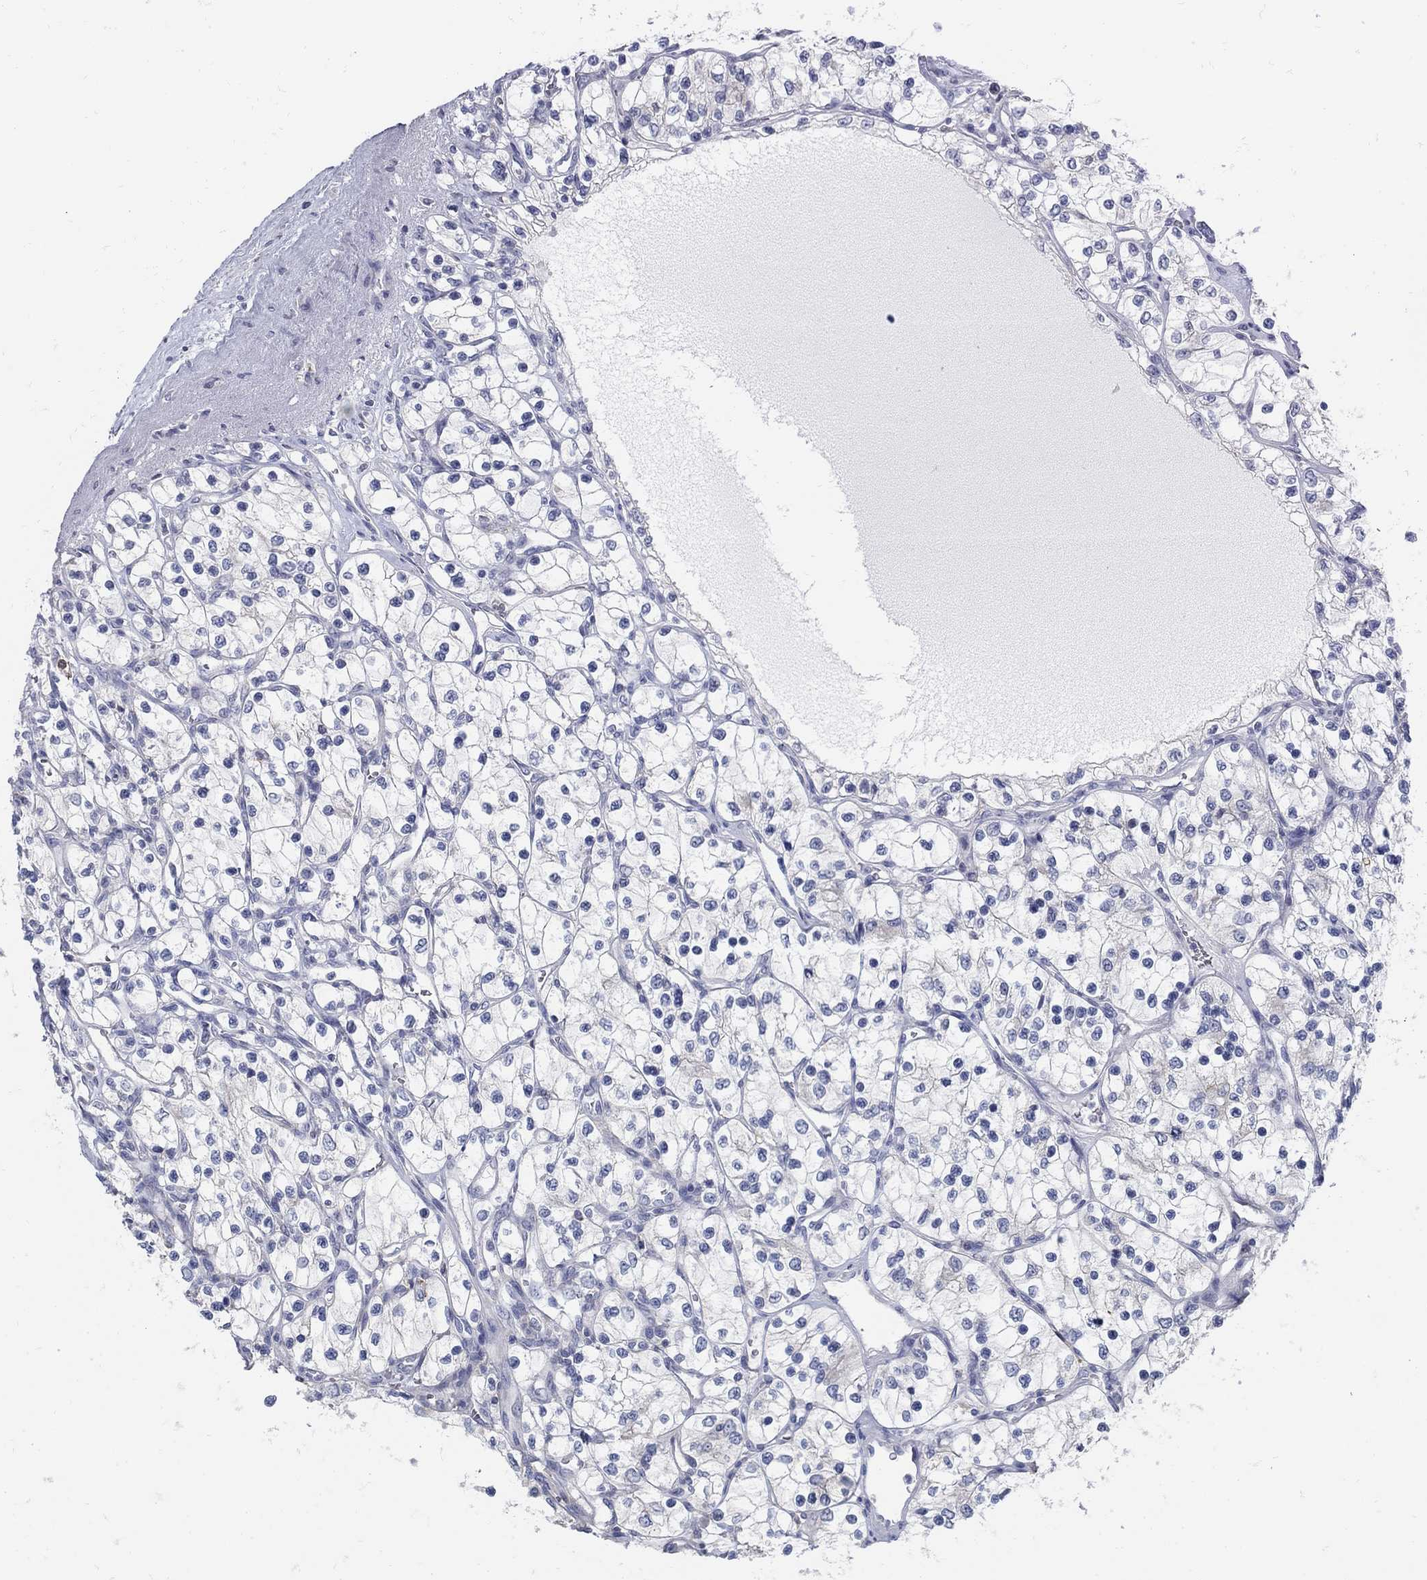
{"staining": {"intensity": "negative", "quantity": "none", "location": "none"}, "tissue": "renal cancer", "cell_type": "Tumor cells", "image_type": "cancer", "snomed": [{"axis": "morphology", "description": "Adenocarcinoma, NOS"}, {"axis": "topography", "description": "Kidney"}], "caption": "The immunohistochemistry (IHC) micrograph has no significant expression in tumor cells of renal adenocarcinoma tissue.", "gene": "ZFAND4", "patient": {"sex": "female", "age": 69}}